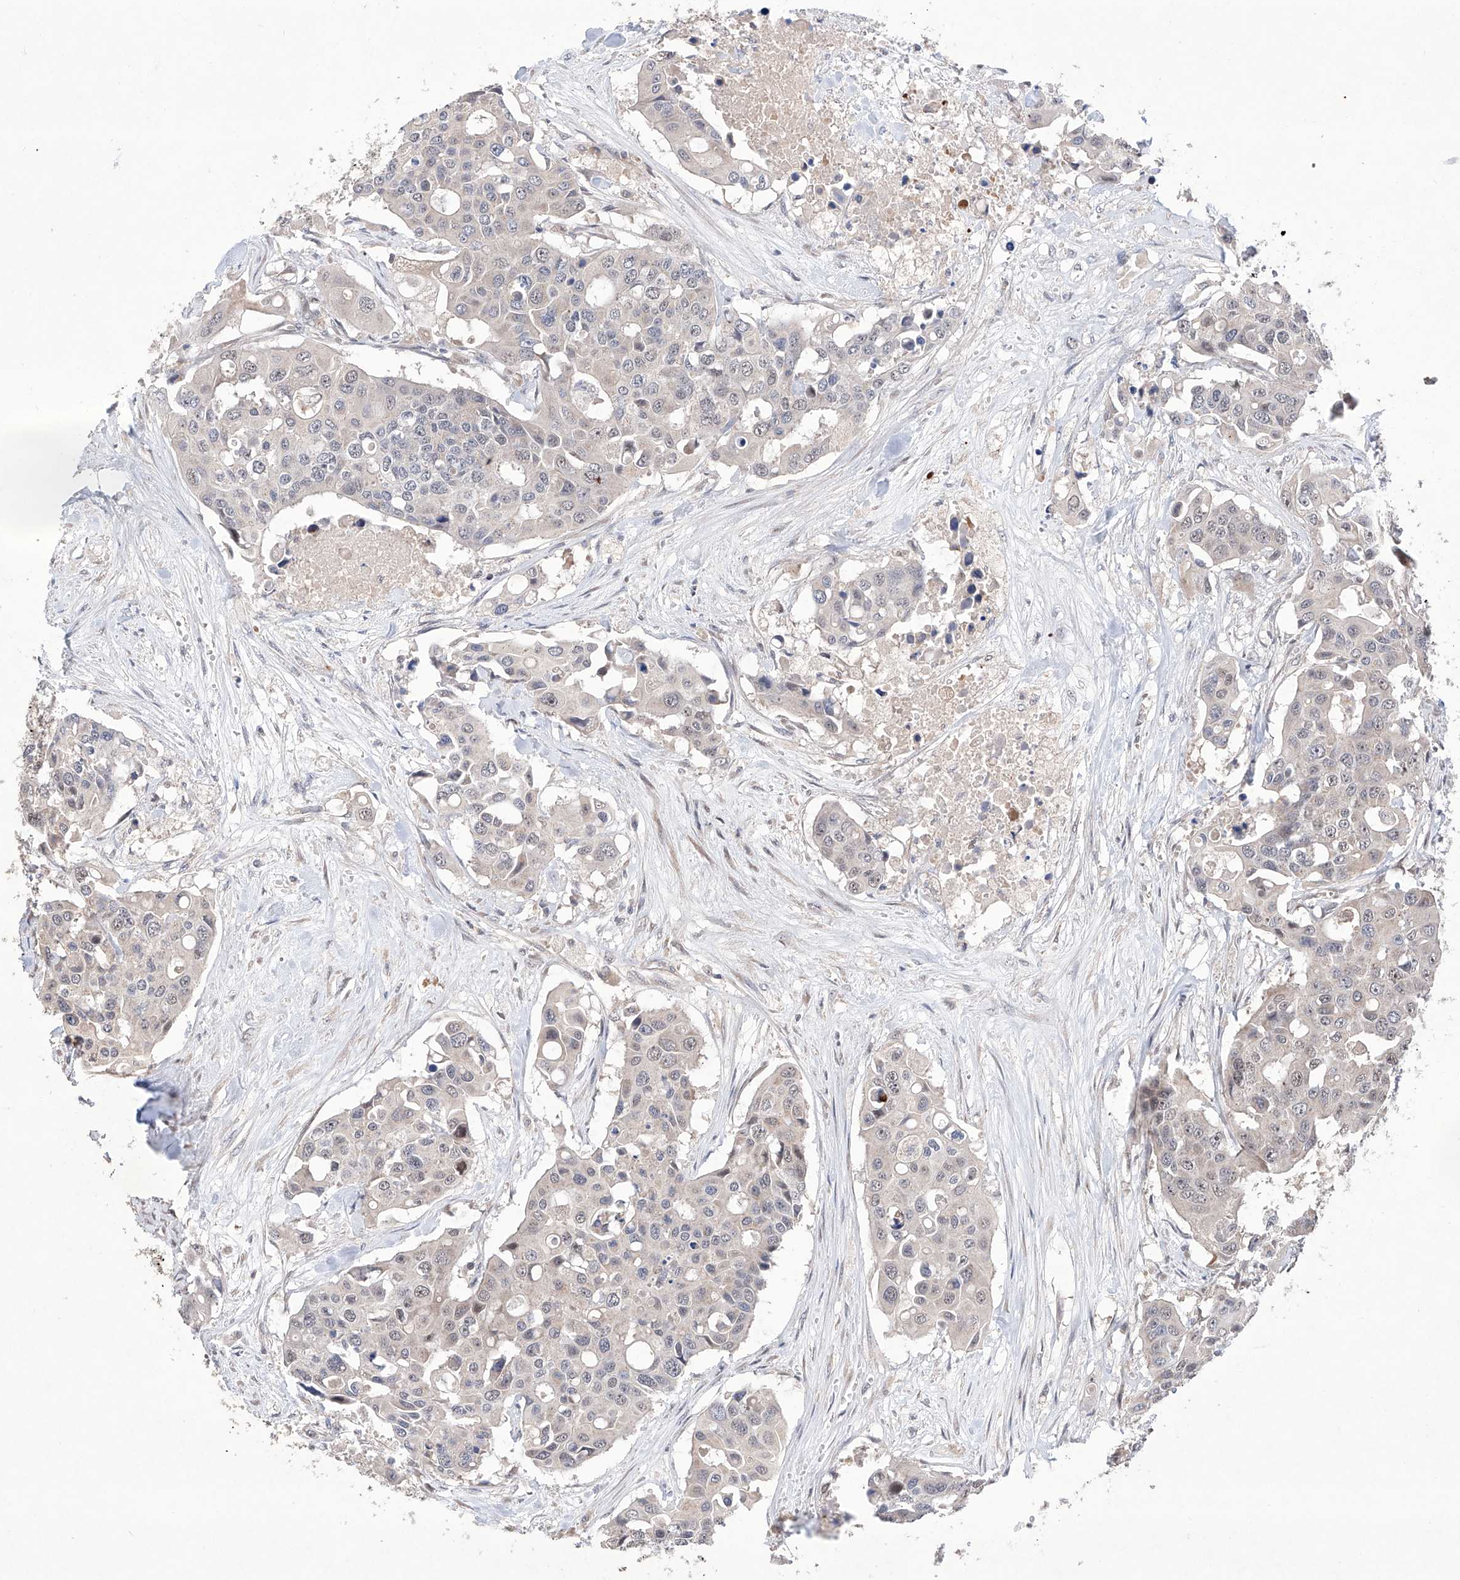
{"staining": {"intensity": "negative", "quantity": "none", "location": "none"}, "tissue": "colorectal cancer", "cell_type": "Tumor cells", "image_type": "cancer", "snomed": [{"axis": "morphology", "description": "Adenocarcinoma, NOS"}, {"axis": "topography", "description": "Colon"}], "caption": "A photomicrograph of human colorectal adenocarcinoma is negative for staining in tumor cells. (Stains: DAB immunohistochemistry (IHC) with hematoxylin counter stain, Microscopy: brightfield microscopy at high magnification).", "gene": "AFG1L", "patient": {"sex": "male", "age": 77}}